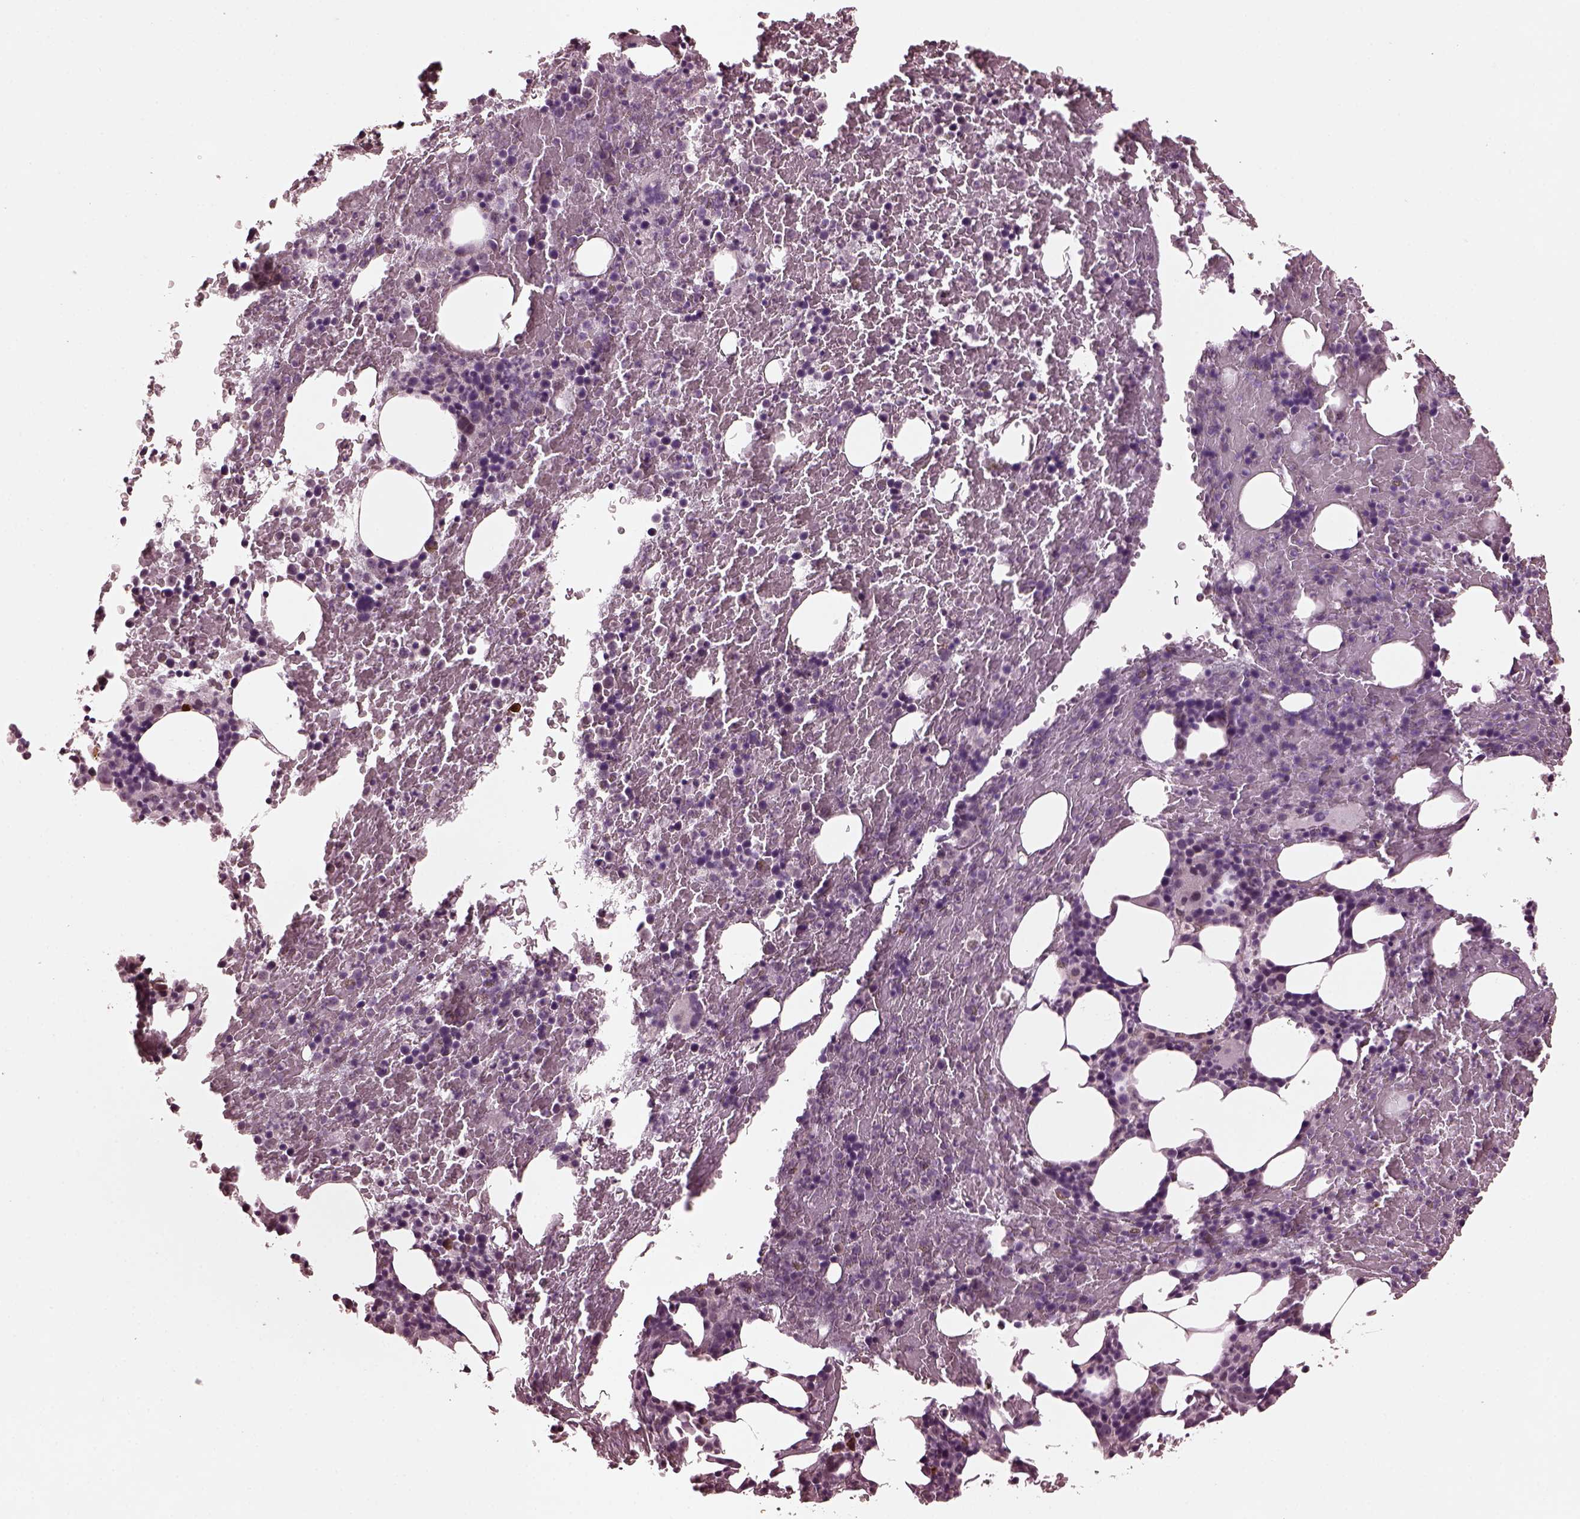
{"staining": {"intensity": "strong", "quantity": "<25%", "location": "cytoplasmic/membranous"}, "tissue": "bone marrow", "cell_type": "Hematopoietic cells", "image_type": "normal", "snomed": [{"axis": "morphology", "description": "Normal tissue, NOS"}, {"axis": "topography", "description": "Bone marrow"}], "caption": "Bone marrow stained with DAB (3,3'-diaminobenzidine) immunohistochemistry (IHC) displays medium levels of strong cytoplasmic/membranous expression in about <25% of hematopoietic cells.", "gene": "IL18RAP", "patient": {"sex": "male", "age": 72}}